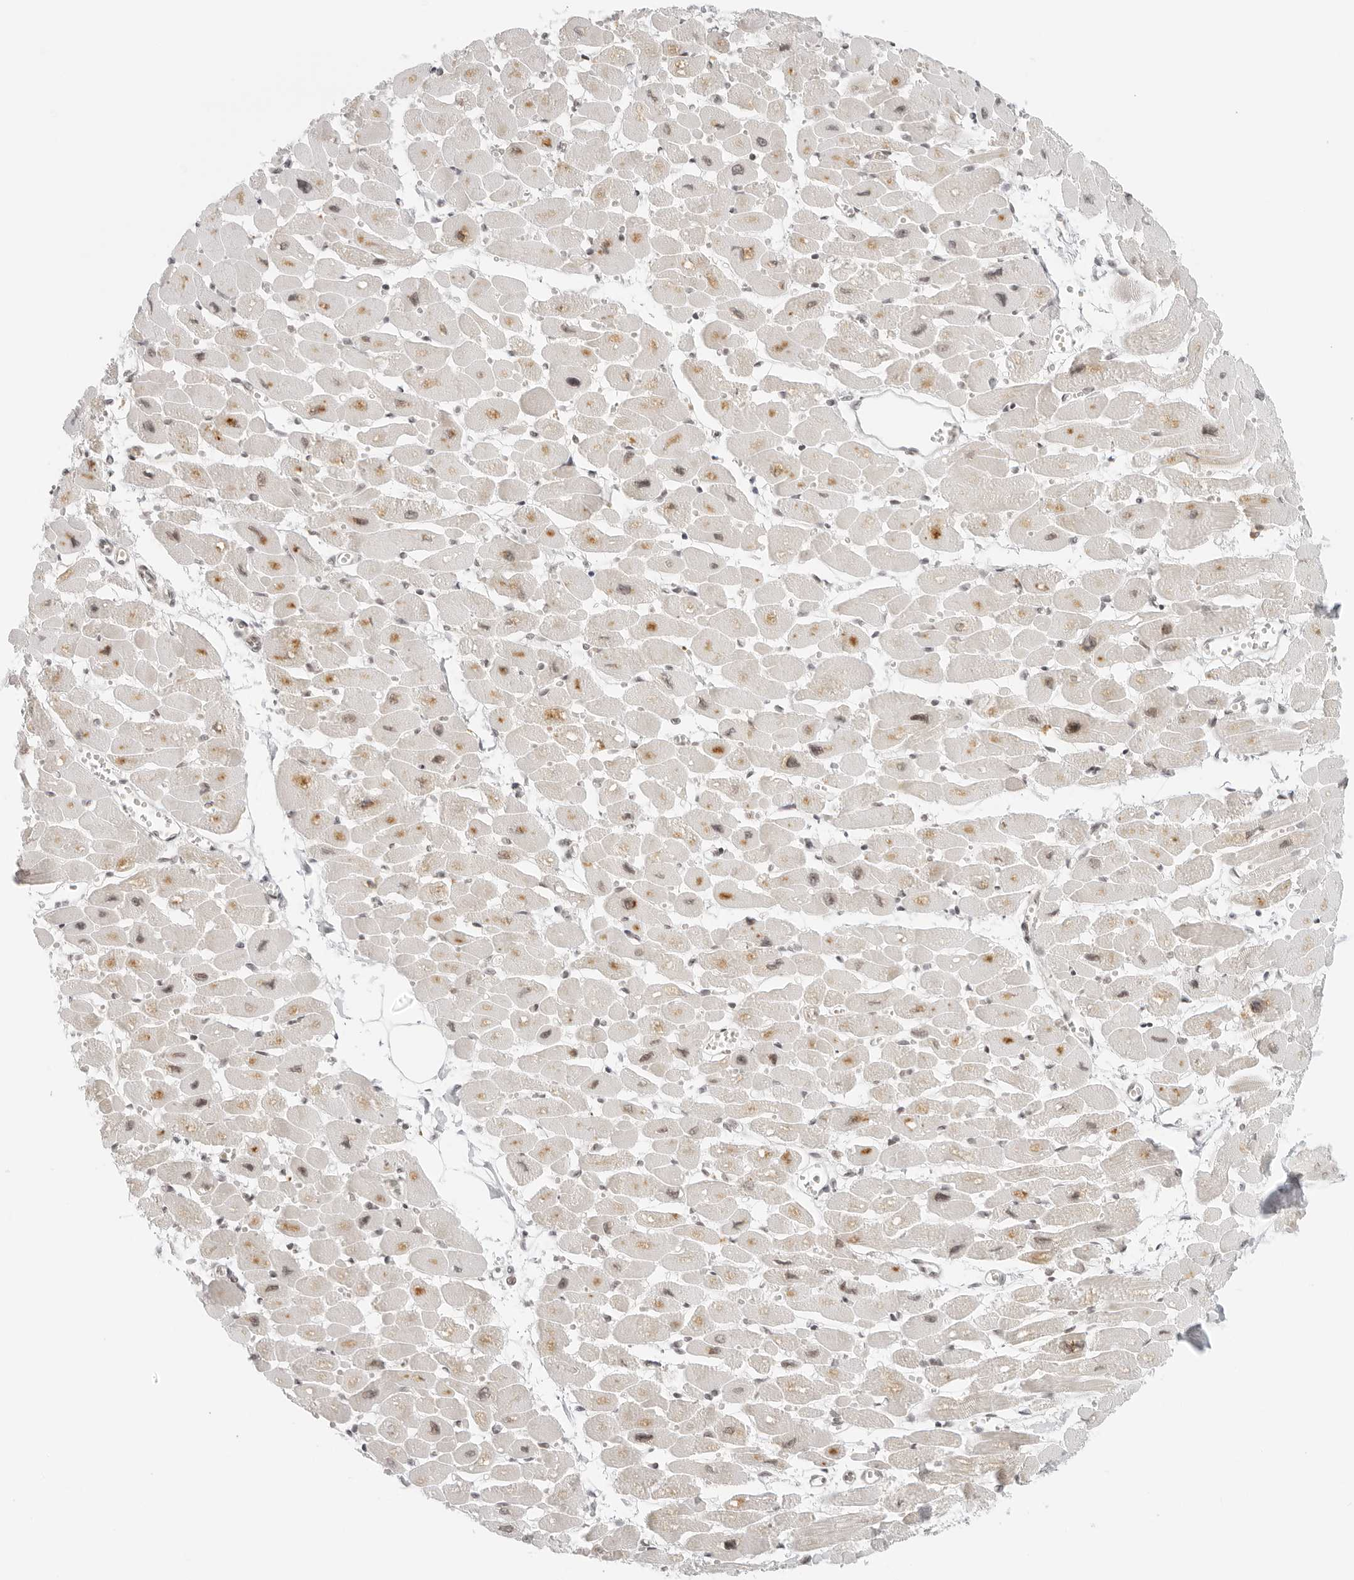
{"staining": {"intensity": "moderate", "quantity": "<25%", "location": "cytoplasmic/membranous,nuclear"}, "tissue": "heart muscle", "cell_type": "Cardiomyocytes", "image_type": "normal", "snomed": [{"axis": "morphology", "description": "Normal tissue, NOS"}, {"axis": "topography", "description": "Heart"}], "caption": "An image of human heart muscle stained for a protein demonstrates moderate cytoplasmic/membranous,nuclear brown staining in cardiomyocytes.", "gene": "RCC1", "patient": {"sex": "female", "age": 54}}